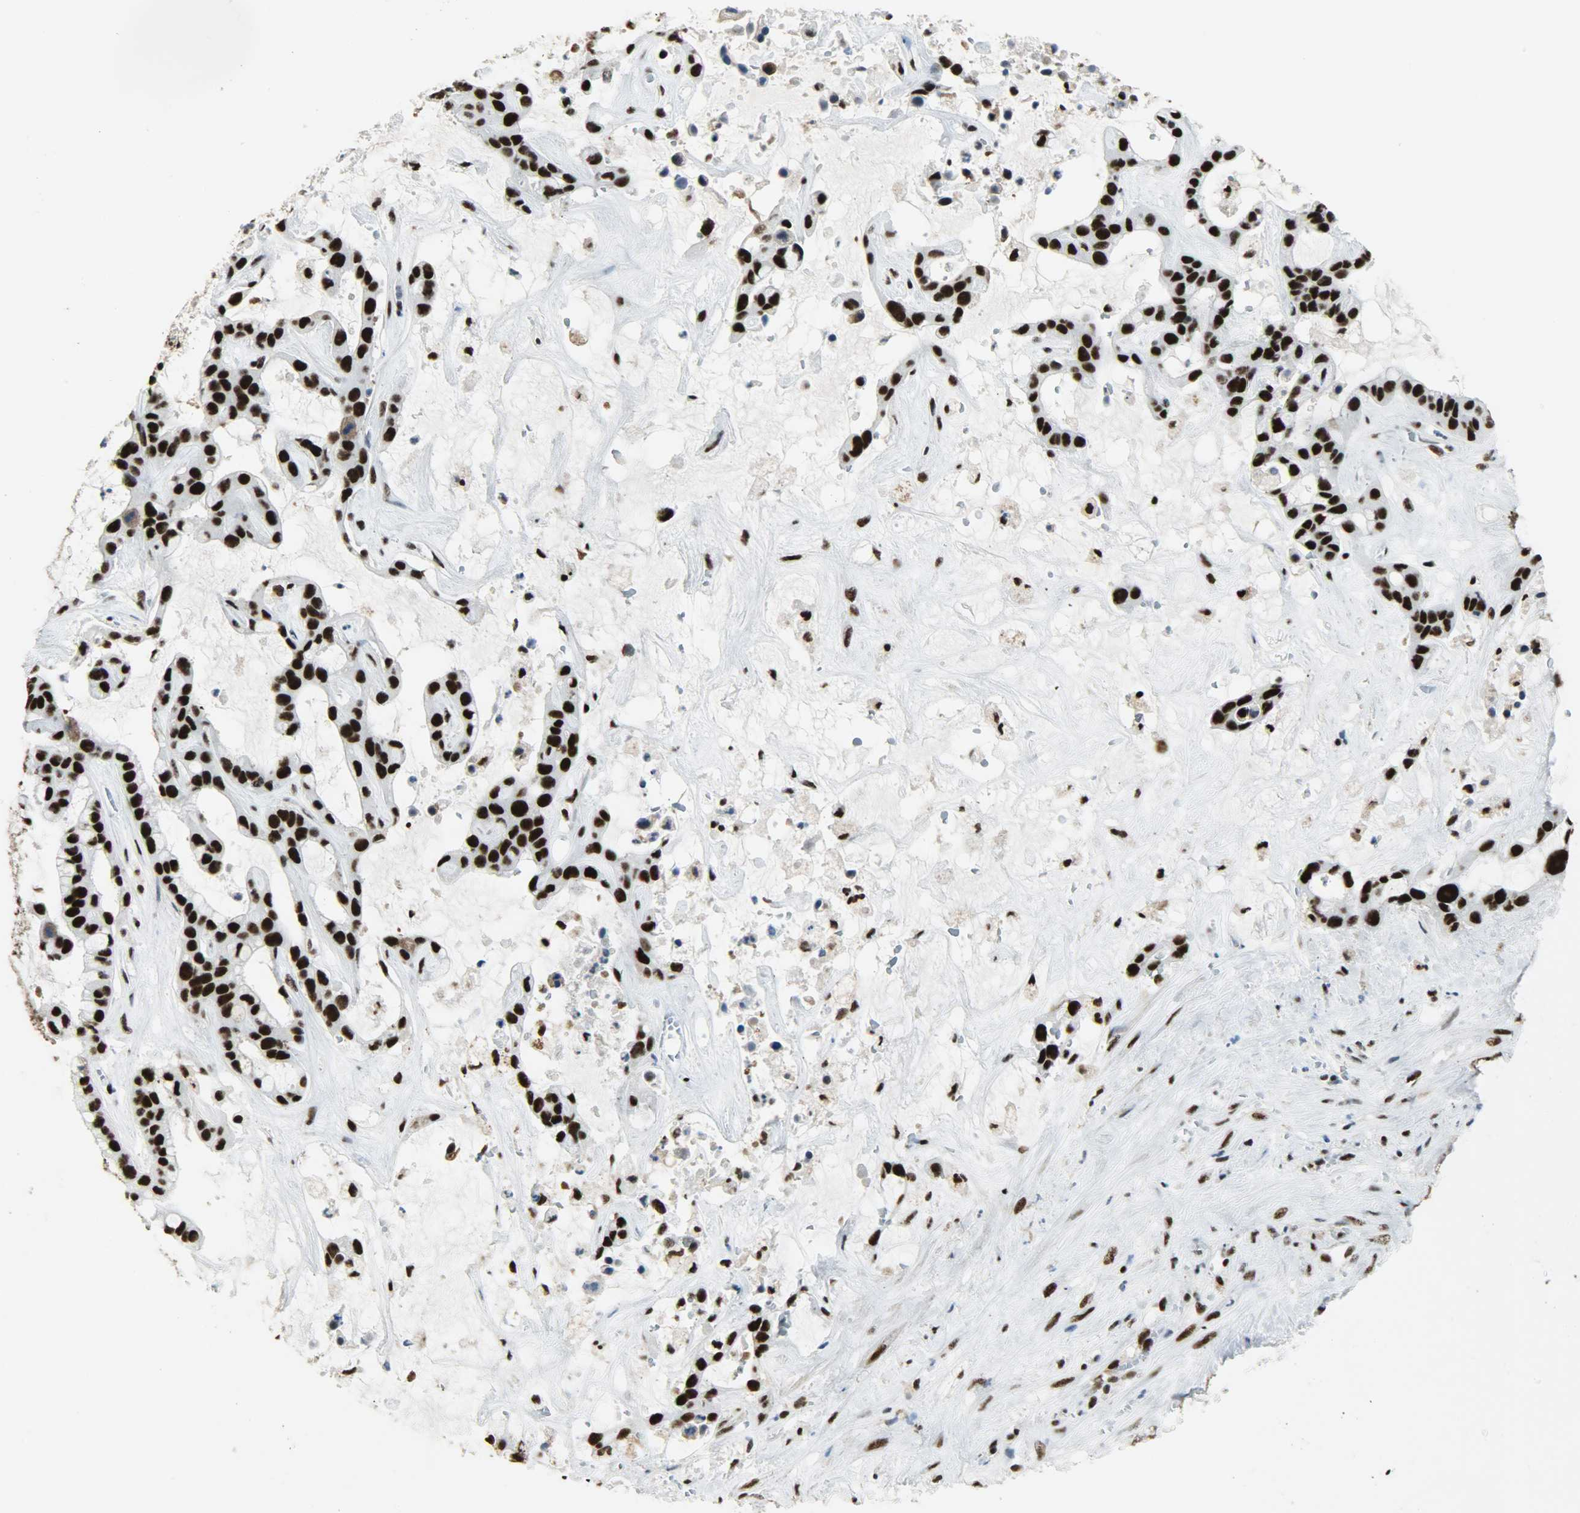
{"staining": {"intensity": "strong", "quantity": ">75%", "location": "nuclear"}, "tissue": "liver cancer", "cell_type": "Tumor cells", "image_type": "cancer", "snomed": [{"axis": "morphology", "description": "Cholangiocarcinoma"}, {"axis": "topography", "description": "Liver"}], "caption": "Immunohistochemical staining of human liver cancer (cholangiocarcinoma) demonstrates high levels of strong nuclear protein staining in approximately >75% of tumor cells.", "gene": "SSB", "patient": {"sex": "female", "age": 65}}